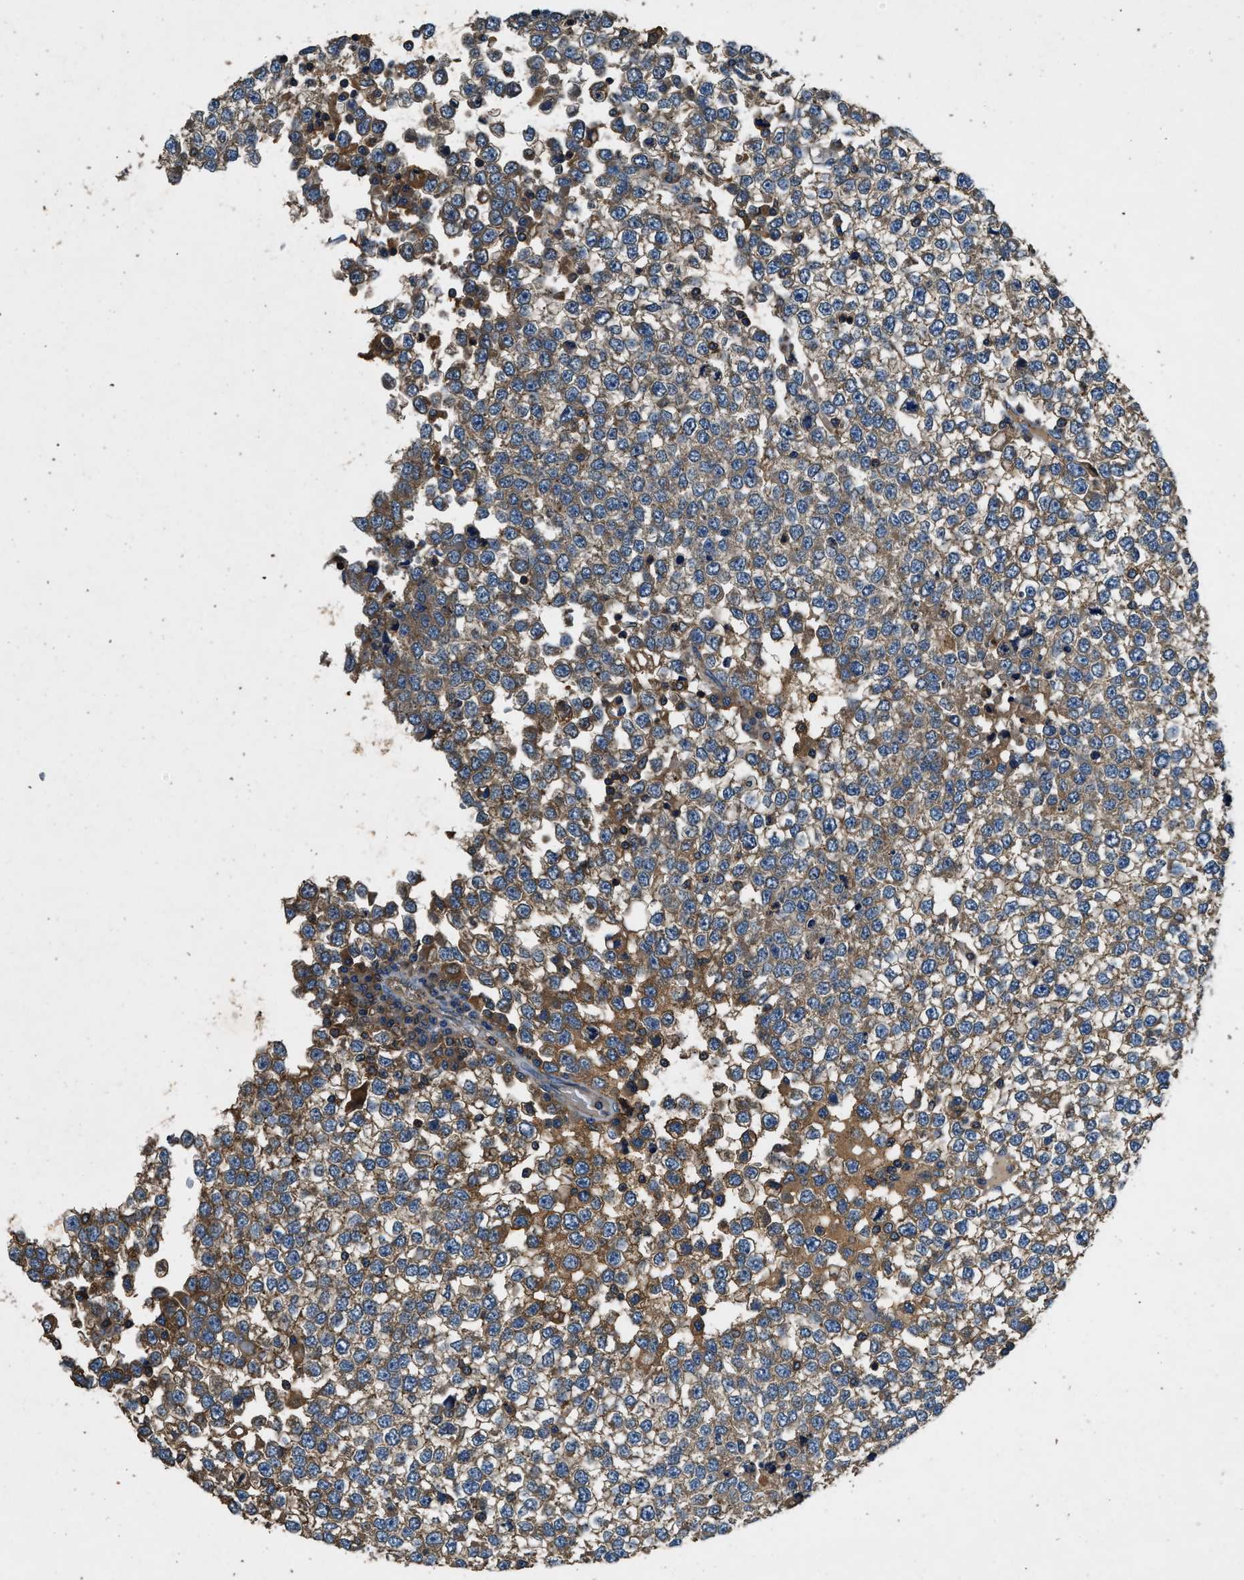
{"staining": {"intensity": "weak", "quantity": ">75%", "location": "cytoplasmic/membranous"}, "tissue": "testis cancer", "cell_type": "Tumor cells", "image_type": "cancer", "snomed": [{"axis": "morphology", "description": "Seminoma, NOS"}, {"axis": "topography", "description": "Testis"}], "caption": "Testis cancer (seminoma) stained with IHC shows weak cytoplasmic/membranous expression in approximately >75% of tumor cells.", "gene": "BLOC1S1", "patient": {"sex": "male", "age": 65}}